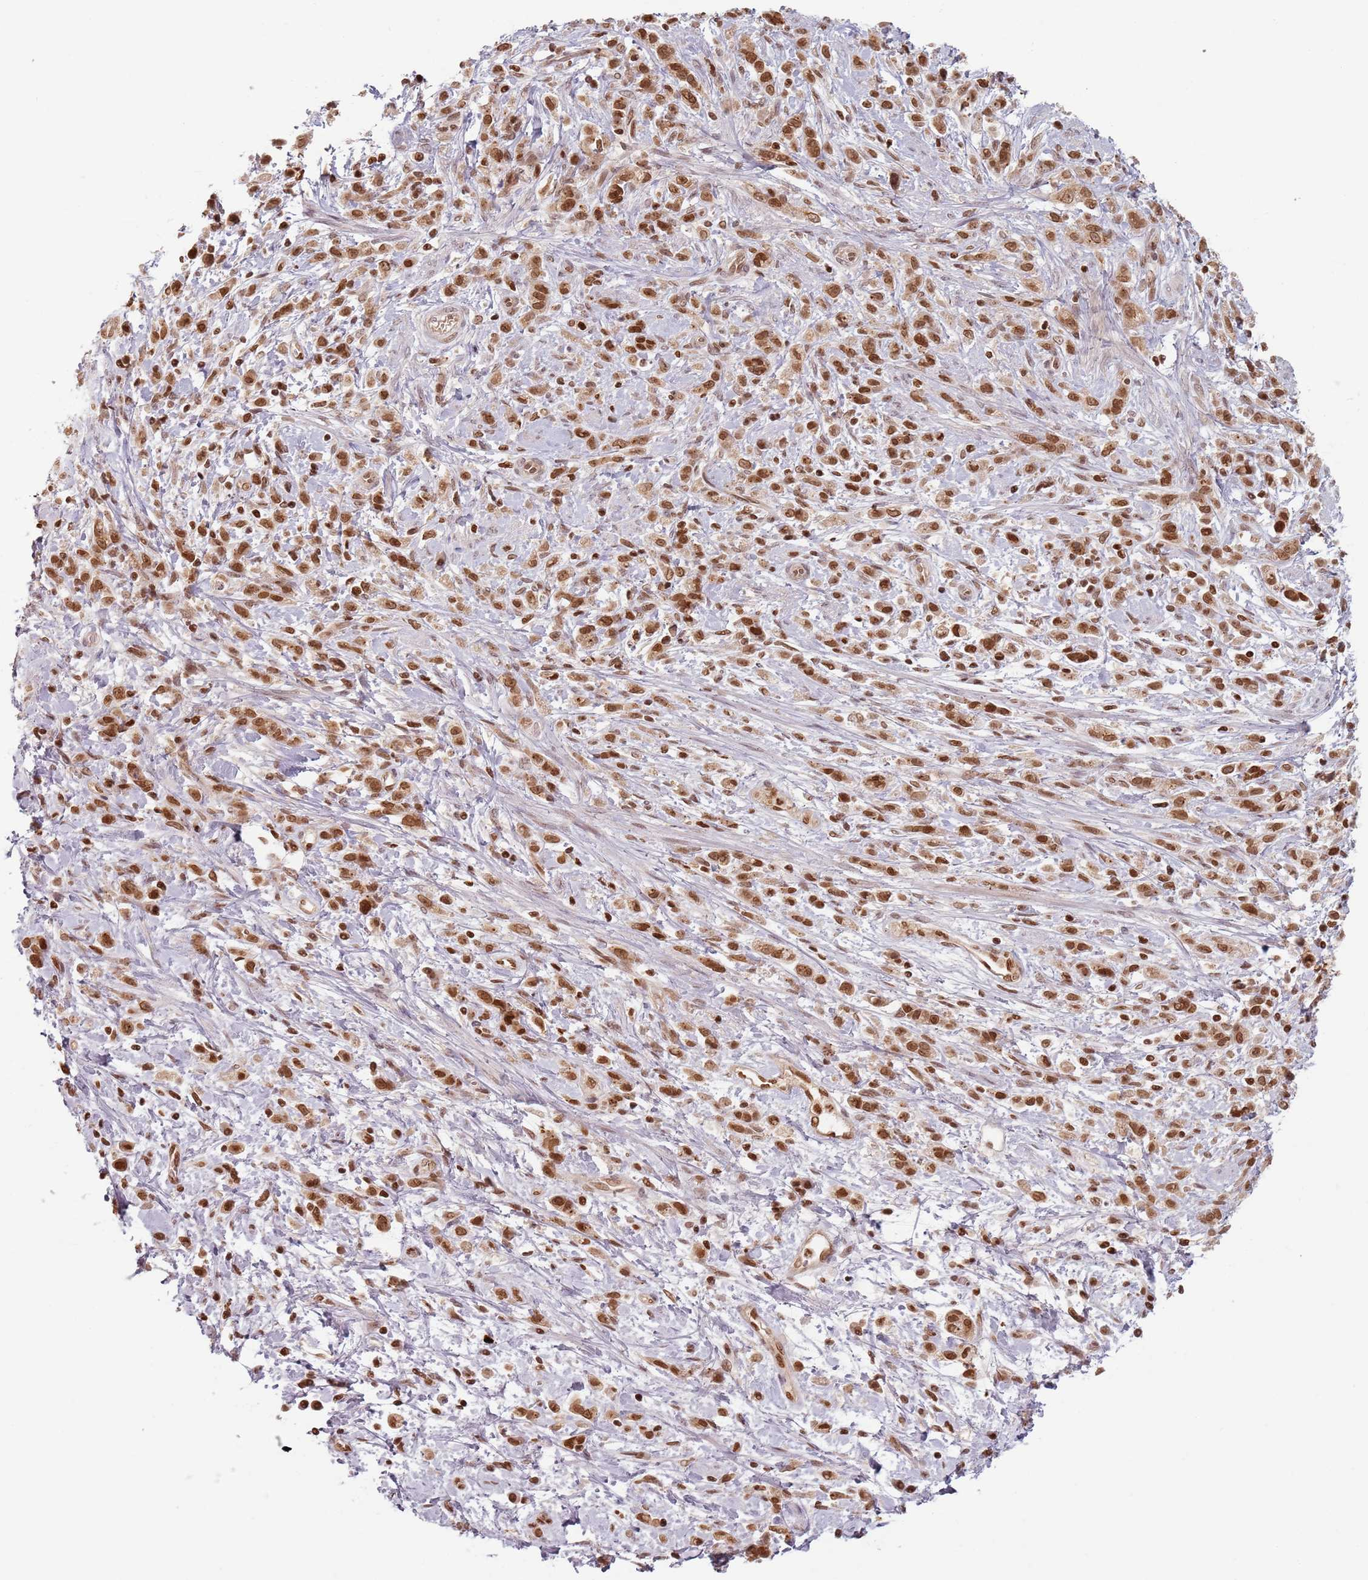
{"staining": {"intensity": "strong", "quantity": ">75%", "location": "nuclear"}, "tissue": "stomach cancer", "cell_type": "Tumor cells", "image_type": "cancer", "snomed": [{"axis": "morphology", "description": "Adenocarcinoma, NOS"}, {"axis": "topography", "description": "Stomach"}], "caption": "Tumor cells reveal high levels of strong nuclear expression in approximately >75% of cells in stomach cancer (adenocarcinoma).", "gene": "NUP50", "patient": {"sex": "female", "age": 60}}